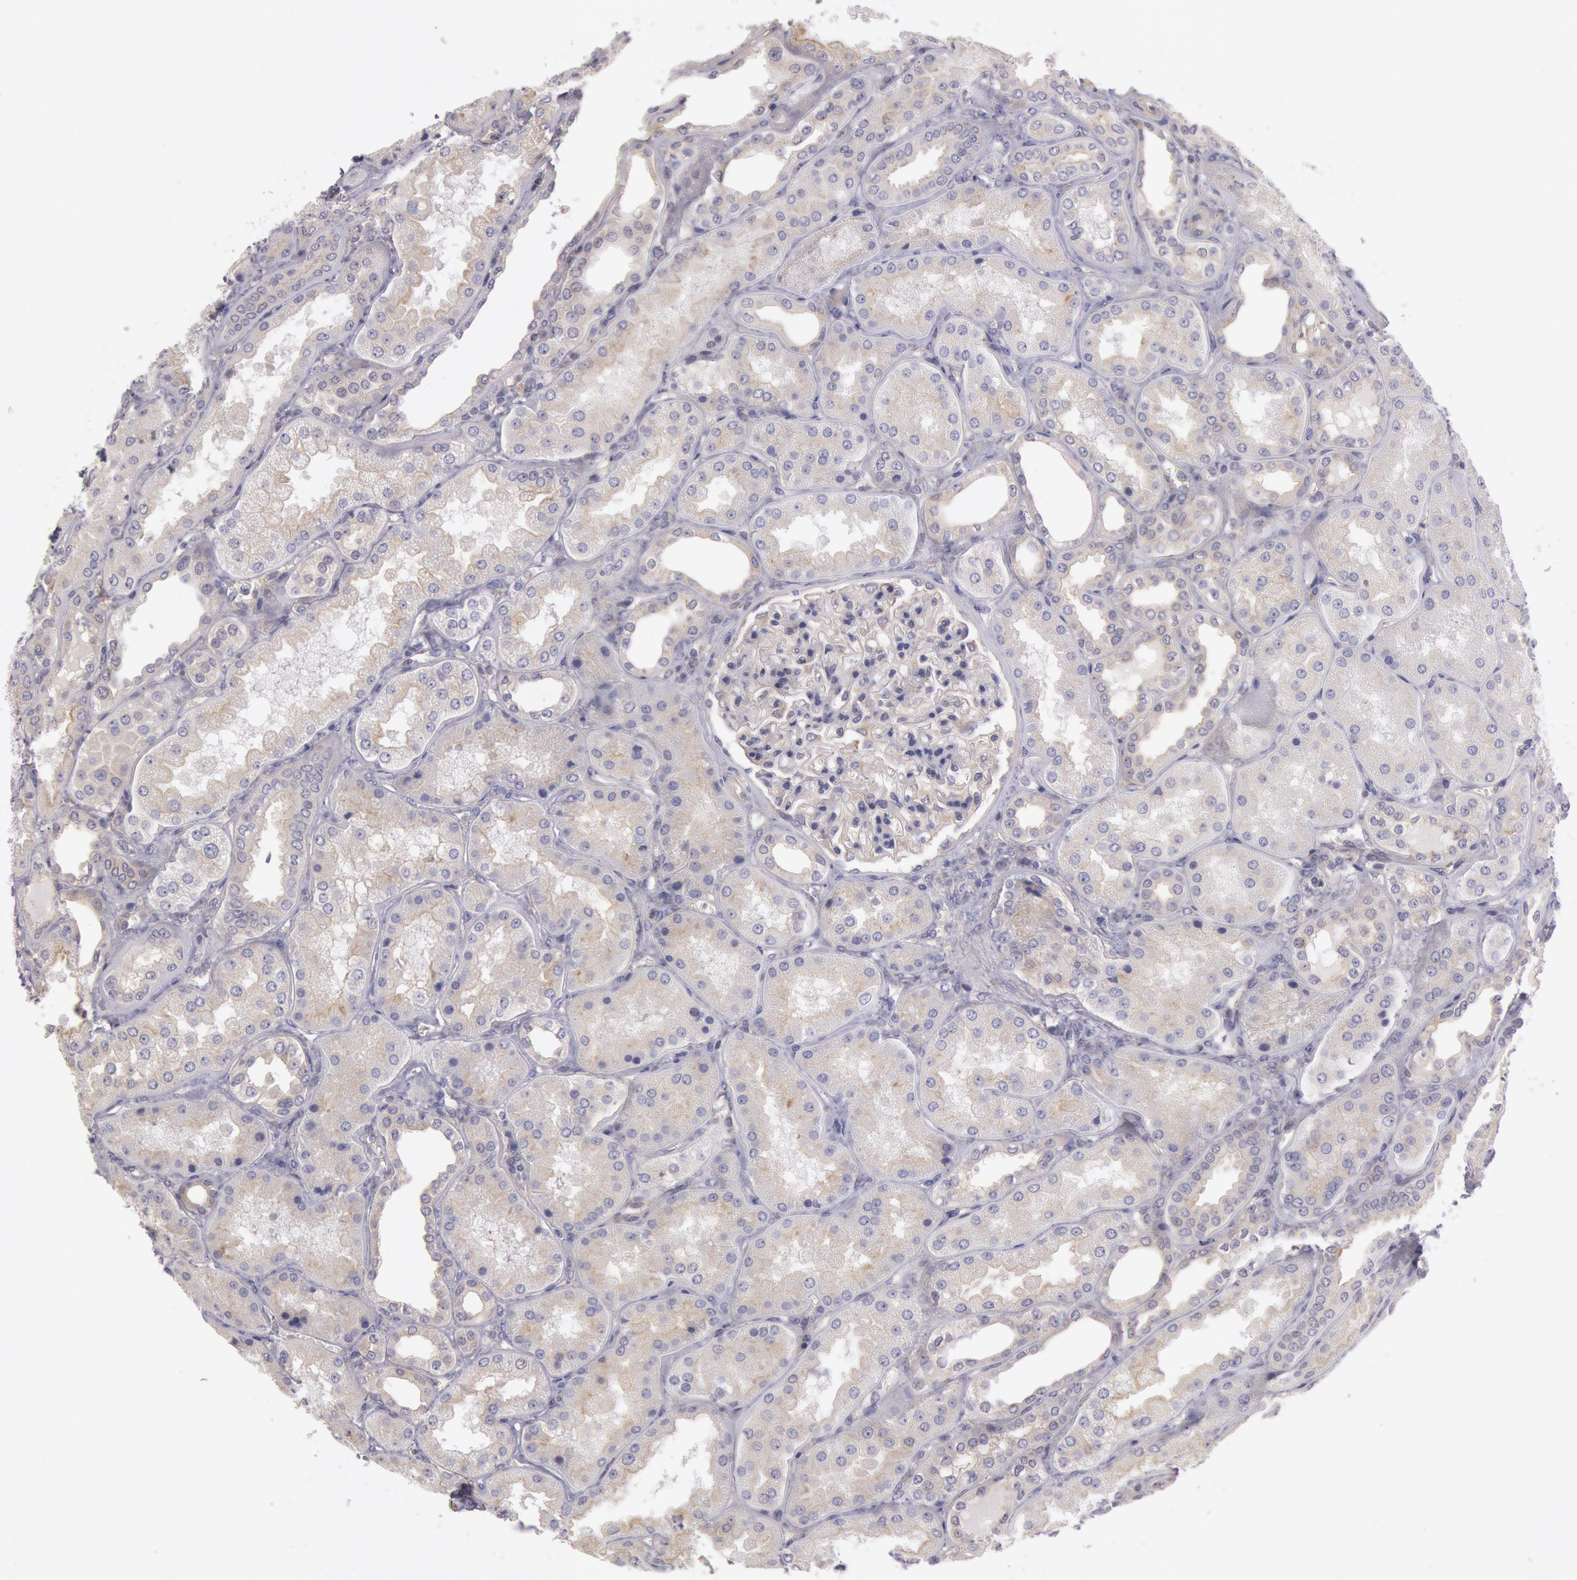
{"staining": {"intensity": "negative", "quantity": "none", "location": "none"}, "tissue": "kidney", "cell_type": "Cells in glomeruli", "image_type": "normal", "snomed": [{"axis": "morphology", "description": "Normal tissue, NOS"}, {"axis": "topography", "description": "Kidney"}], "caption": "Micrograph shows no protein staining in cells in glomeruli of unremarkable kidney. (Stains: DAB (3,3'-diaminobenzidine) IHC with hematoxylin counter stain, Microscopy: brightfield microscopy at high magnification).", "gene": "AMOTL1", "patient": {"sex": "female", "age": 56}}